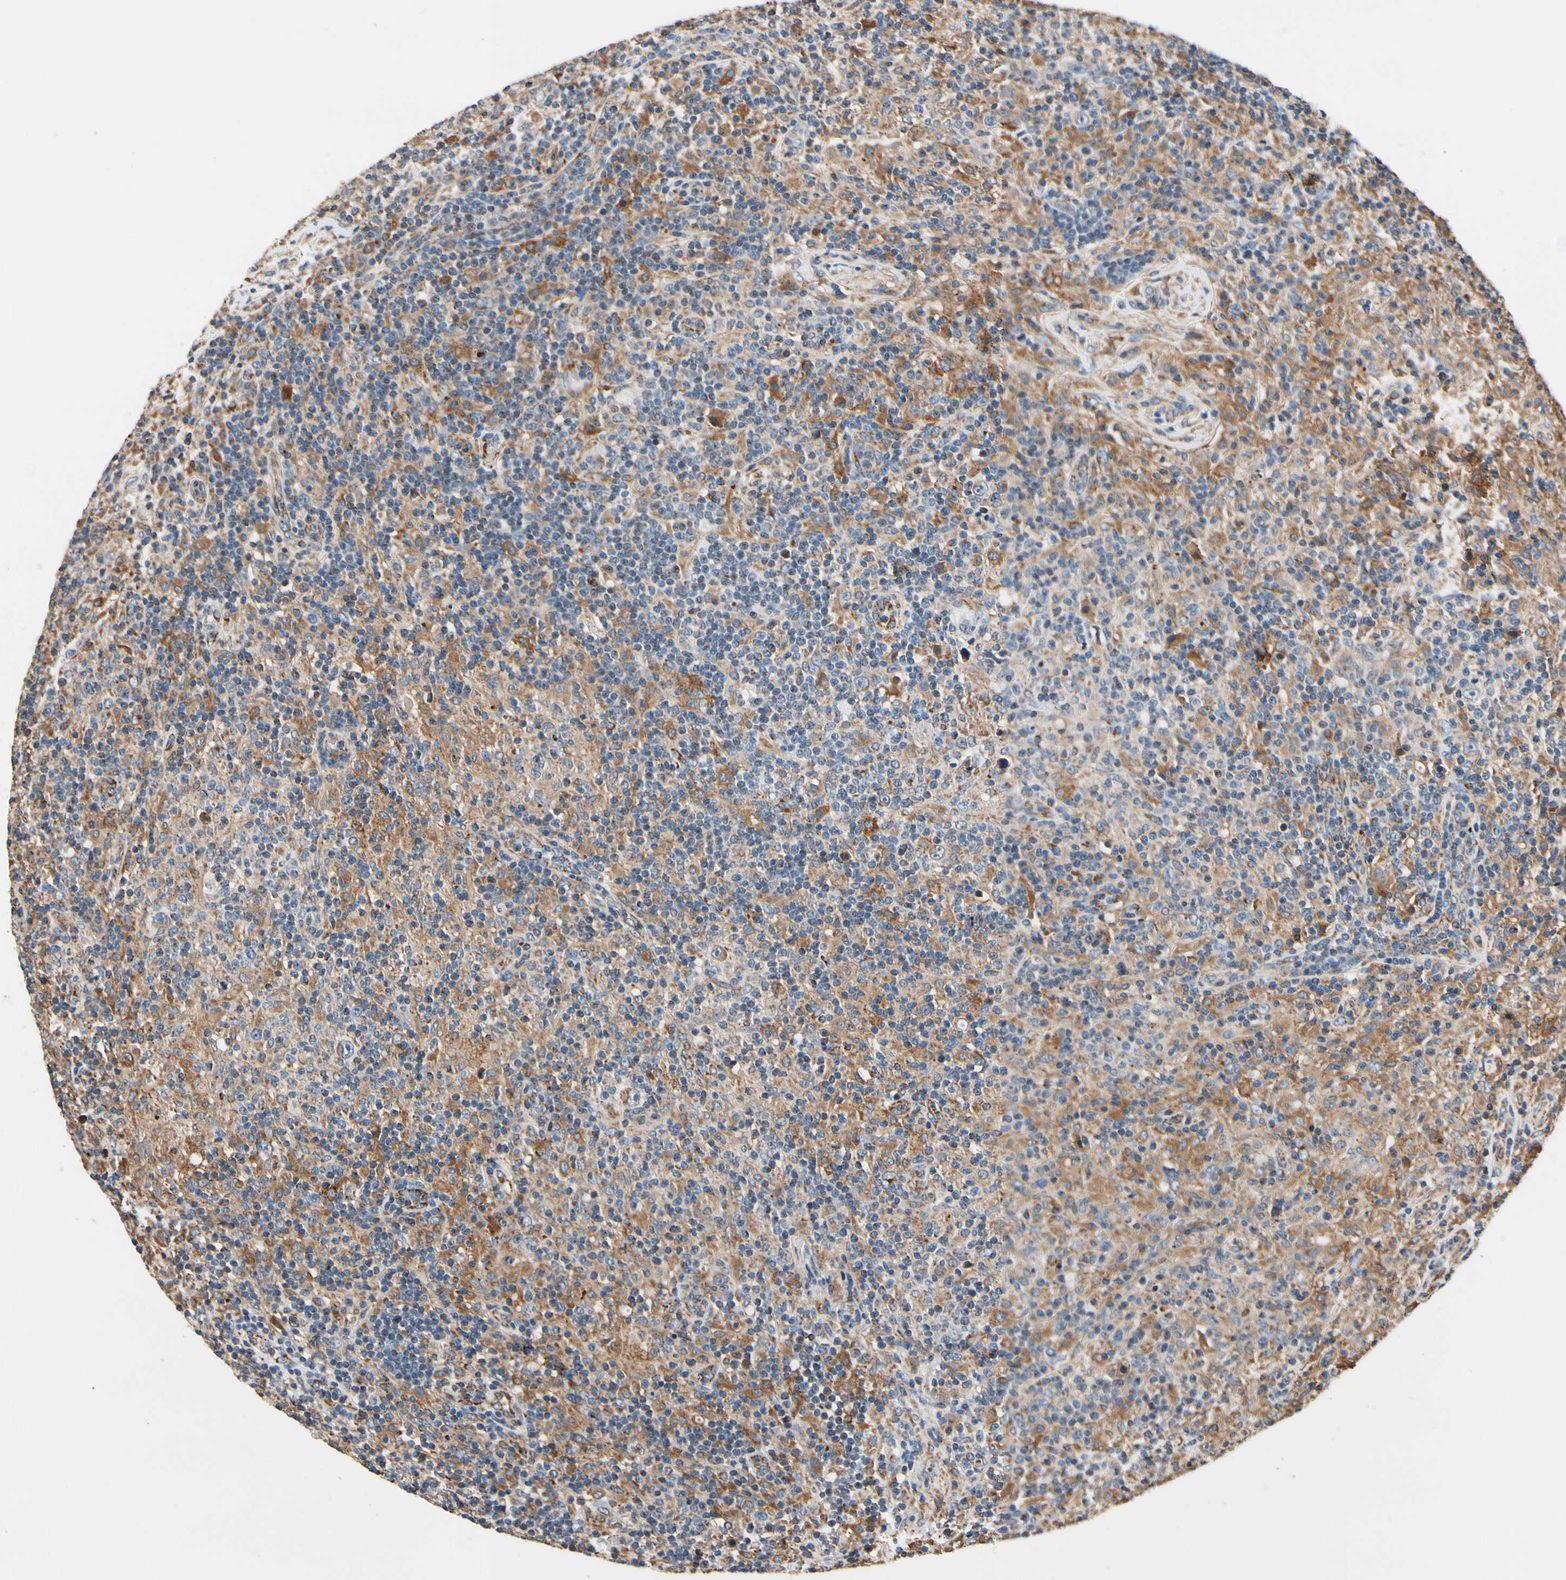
{"staining": {"intensity": "moderate", "quantity": ">75%", "location": "cytoplasmic/membranous"}, "tissue": "lymphoma", "cell_type": "Tumor cells", "image_type": "cancer", "snomed": [{"axis": "morphology", "description": "Hodgkin's disease, NOS"}, {"axis": "topography", "description": "Lymph node"}], "caption": "An image showing moderate cytoplasmic/membranous expression in approximately >75% of tumor cells in lymphoma, as visualized by brown immunohistochemical staining.", "gene": "TMEM176A", "patient": {"sex": "male", "age": 70}}